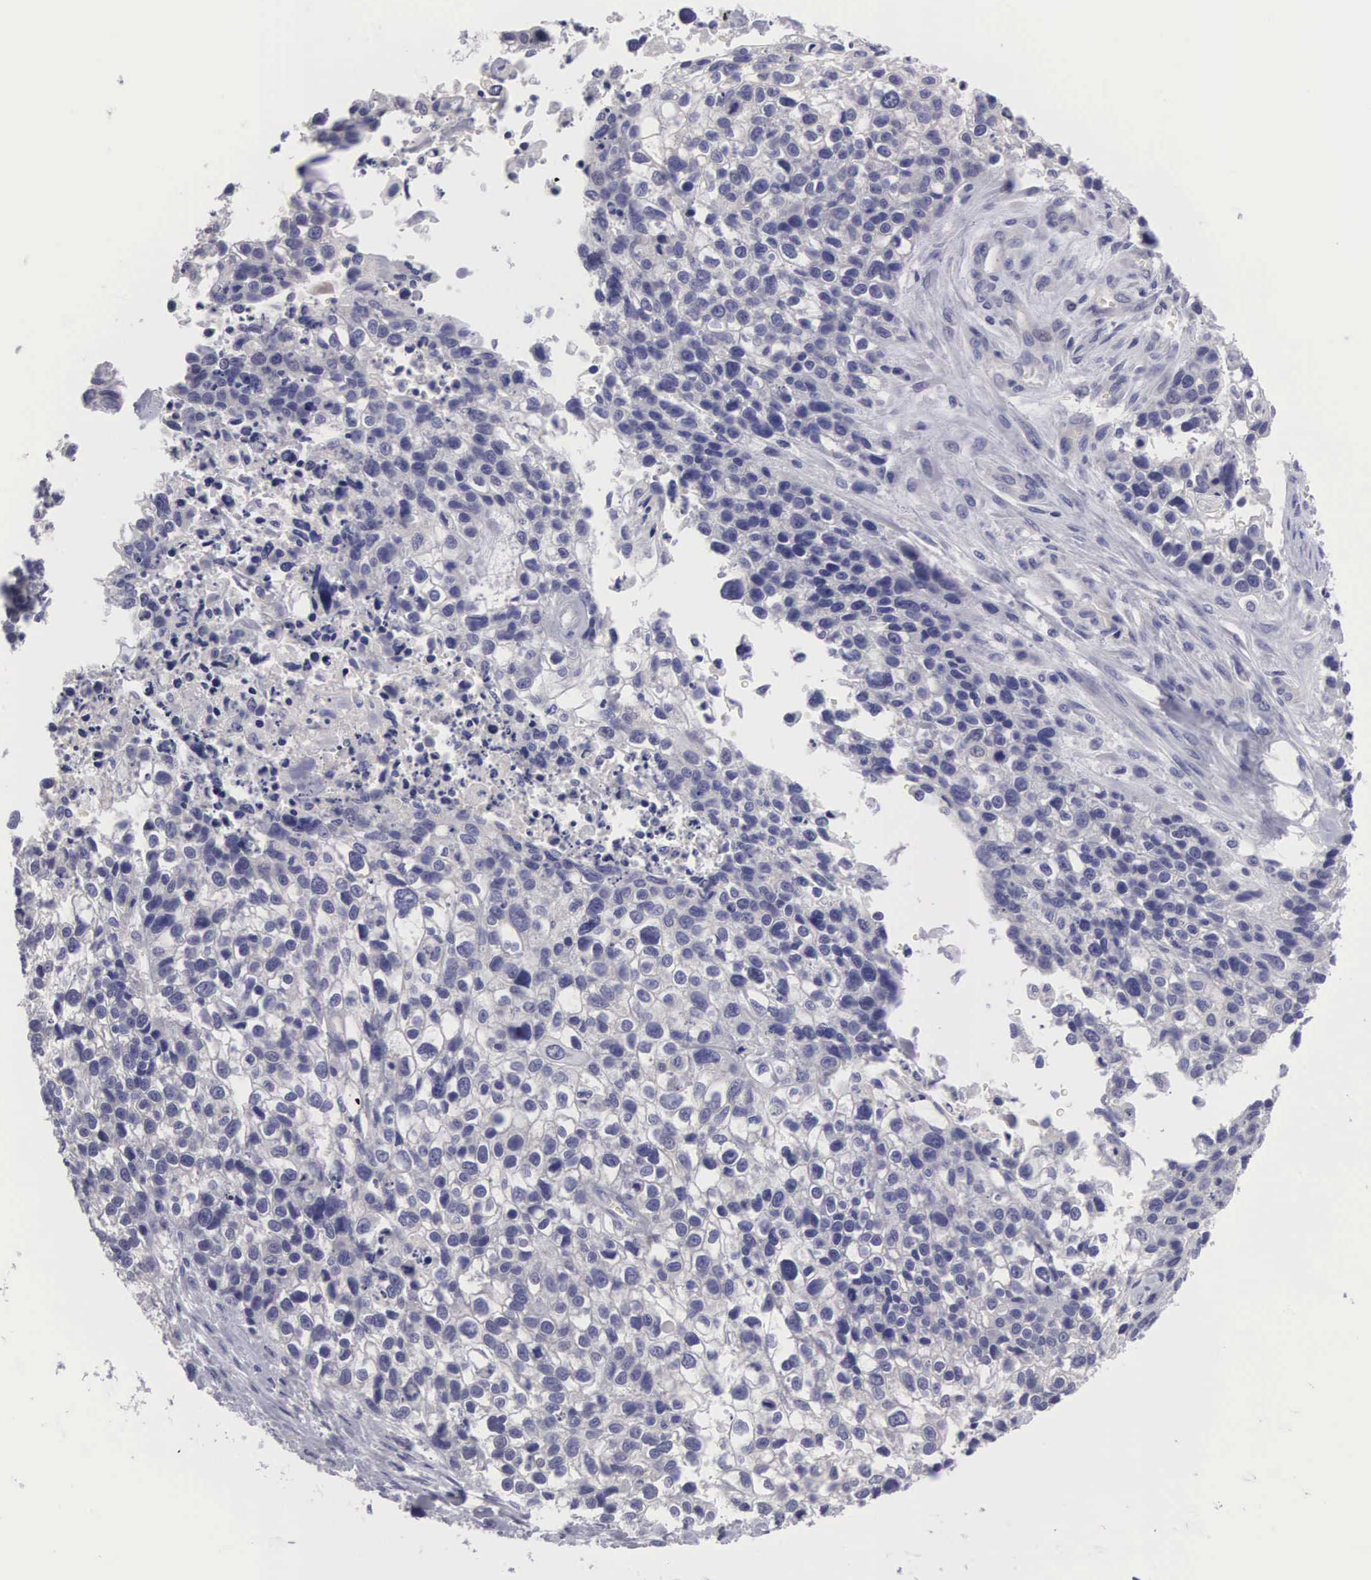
{"staining": {"intensity": "negative", "quantity": "none", "location": "none"}, "tissue": "lung cancer", "cell_type": "Tumor cells", "image_type": "cancer", "snomed": [{"axis": "morphology", "description": "Squamous cell carcinoma, NOS"}, {"axis": "topography", "description": "Lymph node"}, {"axis": "topography", "description": "Lung"}], "caption": "An immunohistochemistry (IHC) histopathology image of squamous cell carcinoma (lung) is shown. There is no staining in tumor cells of squamous cell carcinoma (lung).", "gene": "SLITRK4", "patient": {"sex": "male", "age": 74}}